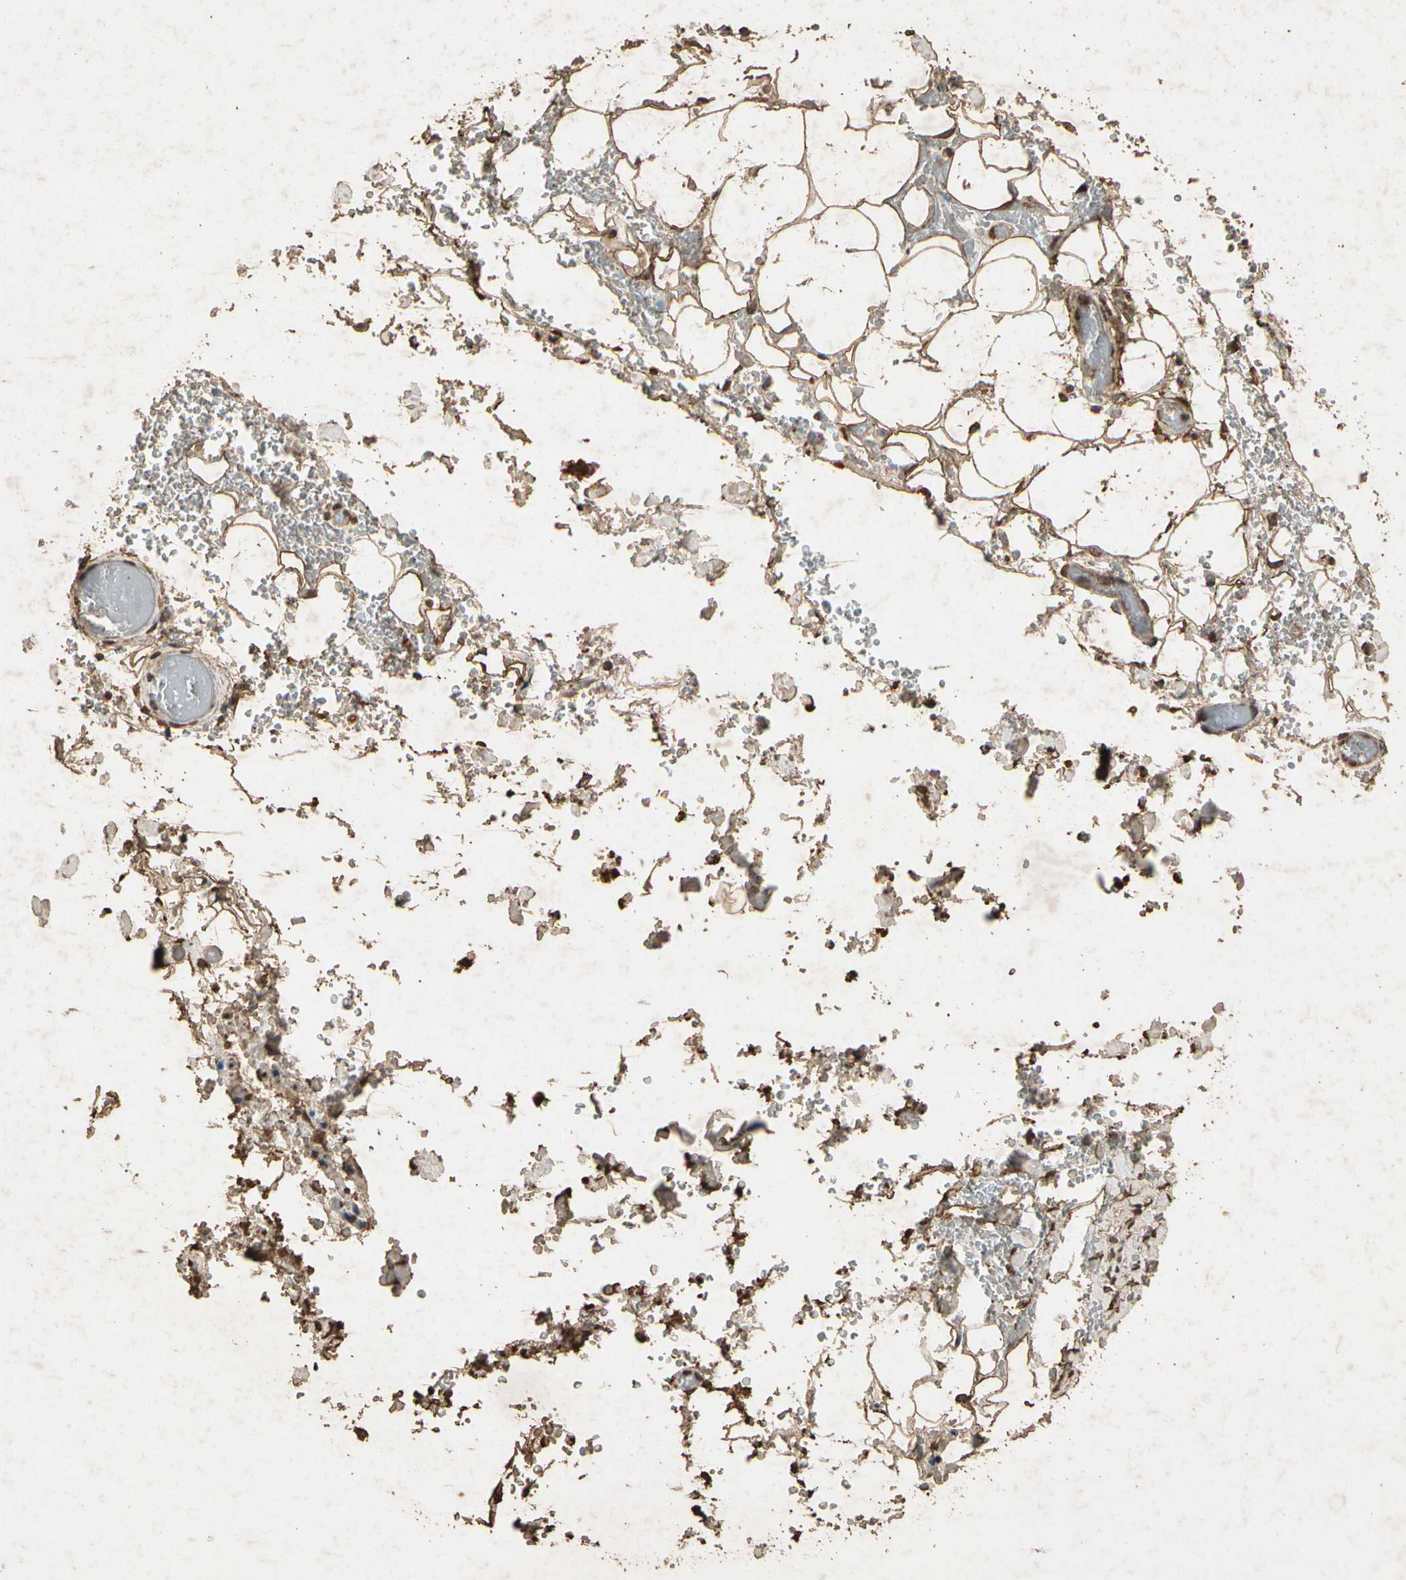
{"staining": {"intensity": "moderate", "quantity": ">75%", "location": "cytoplasmic/membranous"}, "tissue": "adipose tissue", "cell_type": "Adipocytes", "image_type": "normal", "snomed": [{"axis": "morphology", "description": "Normal tissue, NOS"}, {"axis": "morphology", "description": "Inflammation, NOS"}, {"axis": "topography", "description": "Breast"}], "caption": "The micrograph shows staining of normal adipose tissue, revealing moderate cytoplasmic/membranous protein positivity (brown color) within adipocytes.", "gene": "GC", "patient": {"sex": "female", "age": 65}}